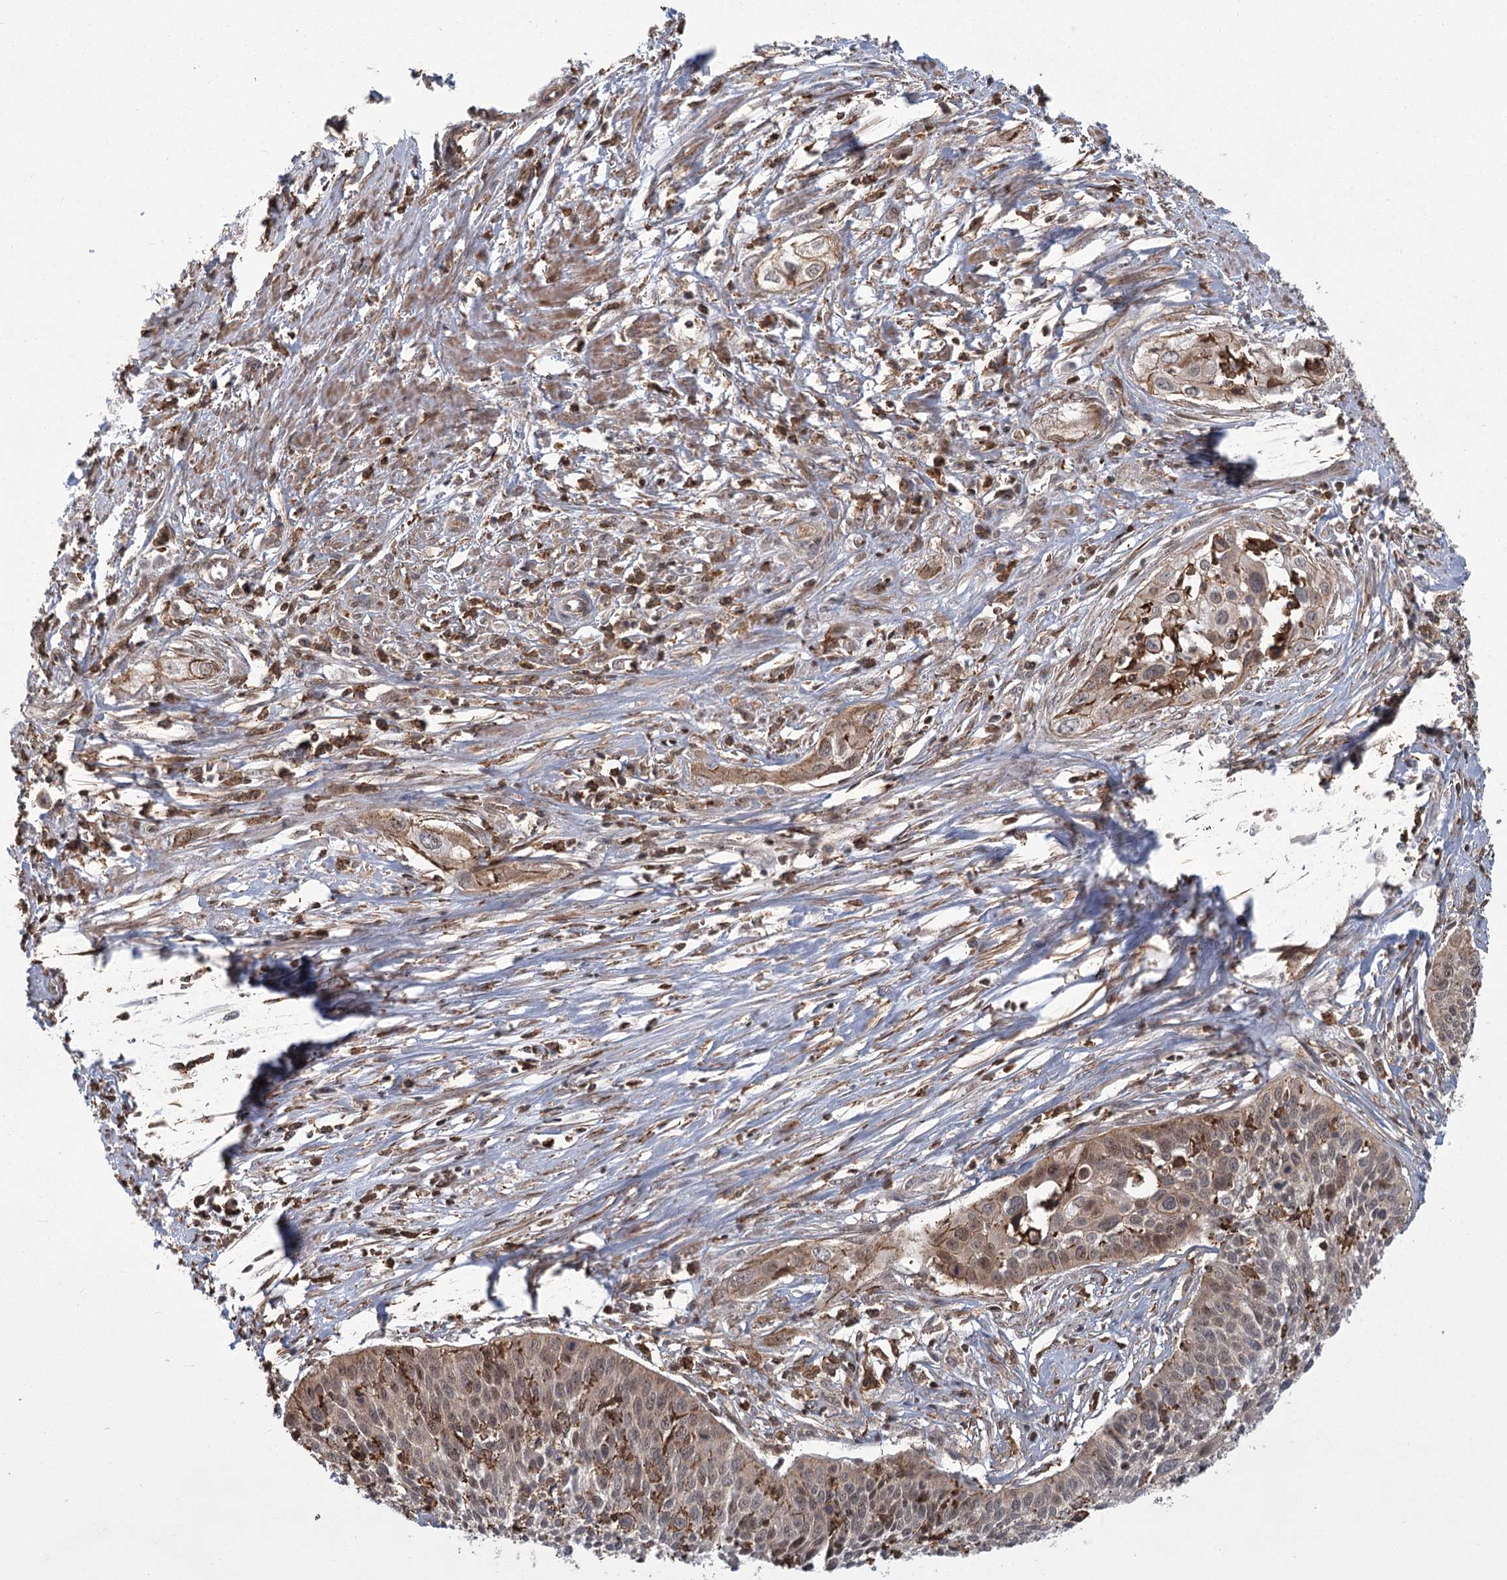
{"staining": {"intensity": "weak", "quantity": "25%-75%", "location": "cytoplasmic/membranous"}, "tissue": "cervical cancer", "cell_type": "Tumor cells", "image_type": "cancer", "snomed": [{"axis": "morphology", "description": "Squamous cell carcinoma, NOS"}, {"axis": "topography", "description": "Cervix"}], "caption": "The photomicrograph demonstrates a brown stain indicating the presence of a protein in the cytoplasmic/membranous of tumor cells in cervical squamous cell carcinoma.", "gene": "MEPE", "patient": {"sex": "female", "age": 34}}